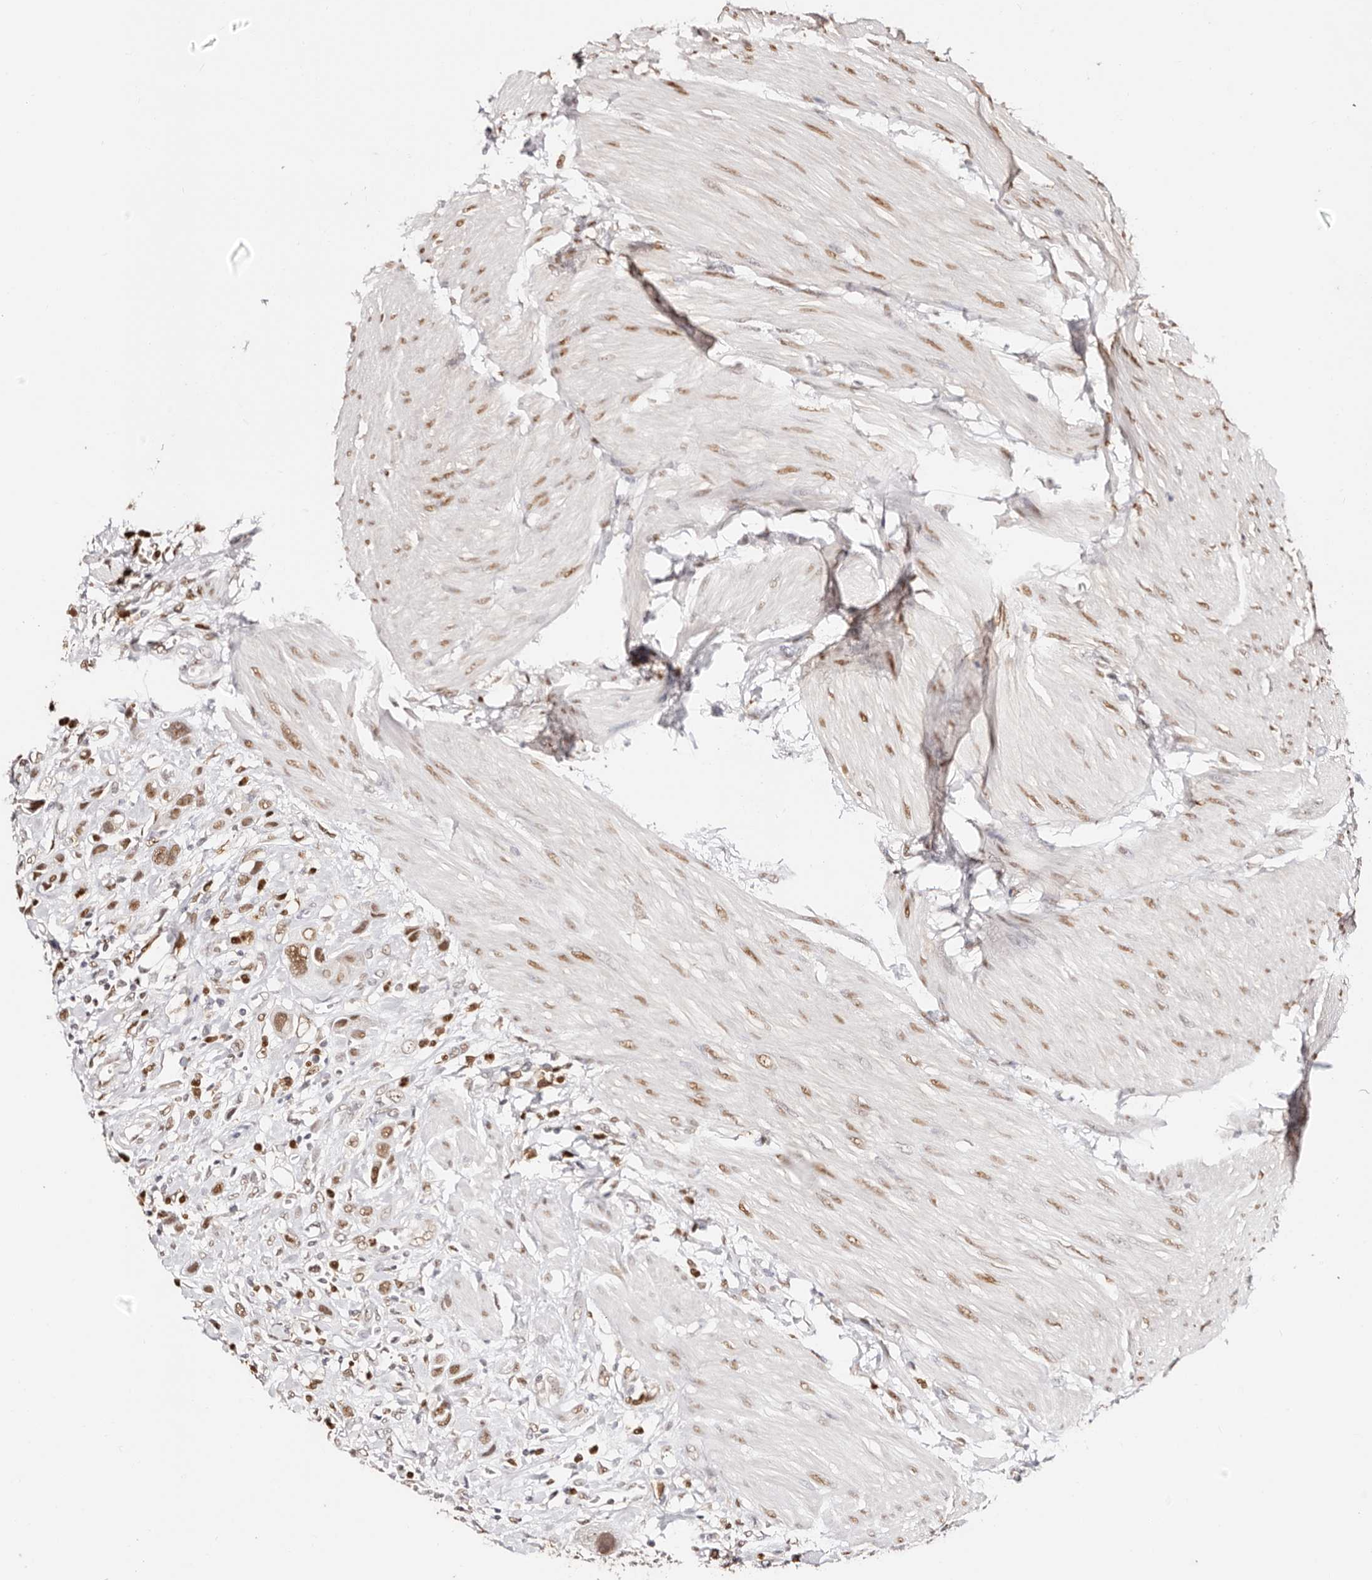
{"staining": {"intensity": "moderate", "quantity": ">75%", "location": "nuclear"}, "tissue": "urothelial cancer", "cell_type": "Tumor cells", "image_type": "cancer", "snomed": [{"axis": "morphology", "description": "Urothelial carcinoma, High grade"}, {"axis": "topography", "description": "Urinary bladder"}], "caption": "Approximately >75% of tumor cells in urothelial cancer show moderate nuclear protein staining as visualized by brown immunohistochemical staining.", "gene": "TKT", "patient": {"sex": "male", "age": 50}}